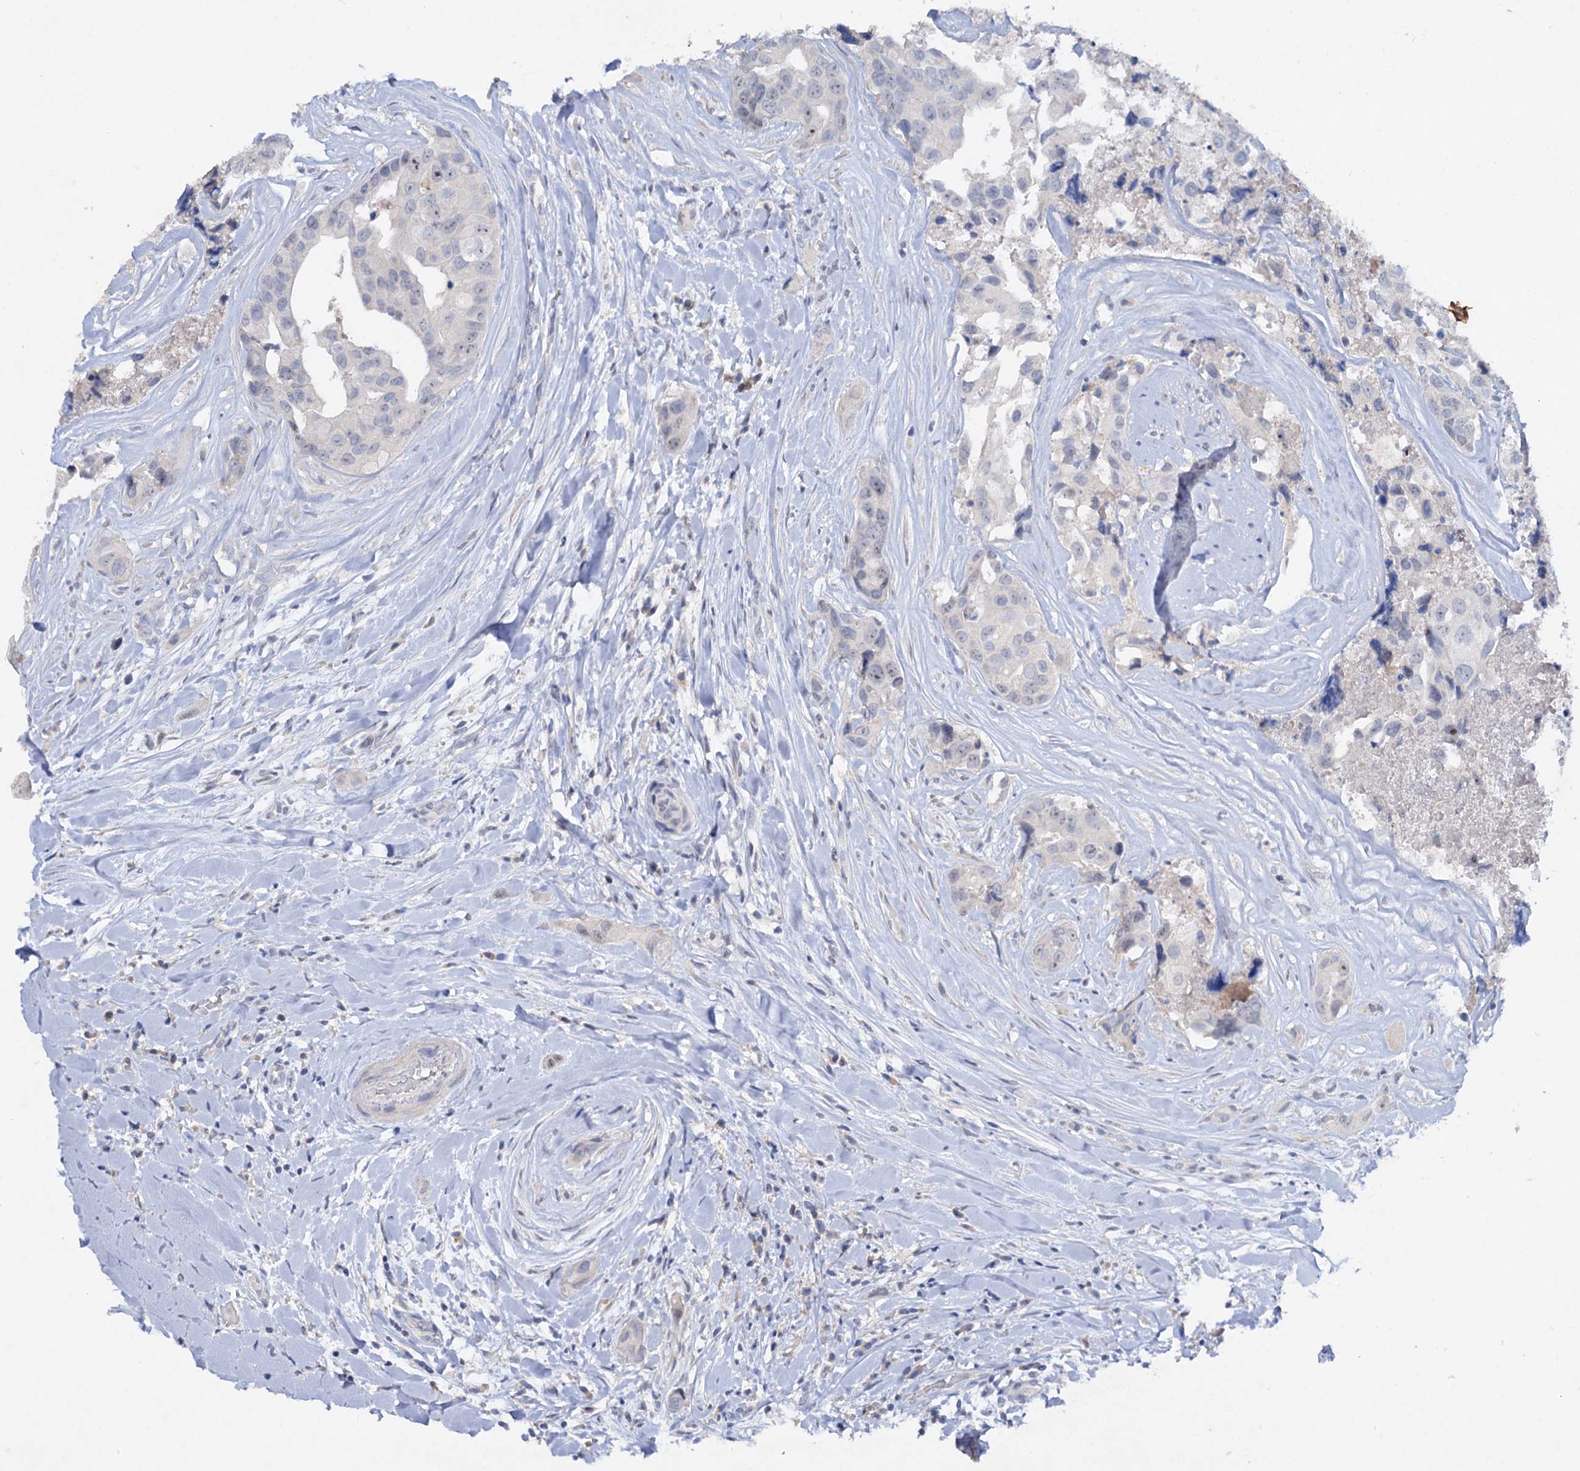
{"staining": {"intensity": "negative", "quantity": "none", "location": "none"}, "tissue": "head and neck cancer", "cell_type": "Tumor cells", "image_type": "cancer", "snomed": [{"axis": "morphology", "description": "Adenocarcinoma, NOS"}, {"axis": "morphology", "description": "Adenocarcinoma, metastatic, NOS"}, {"axis": "topography", "description": "Head-Neck"}], "caption": "Immunohistochemistry micrograph of human head and neck cancer (adenocarcinoma) stained for a protein (brown), which shows no staining in tumor cells.", "gene": "ATP4A", "patient": {"sex": "male", "age": 75}}